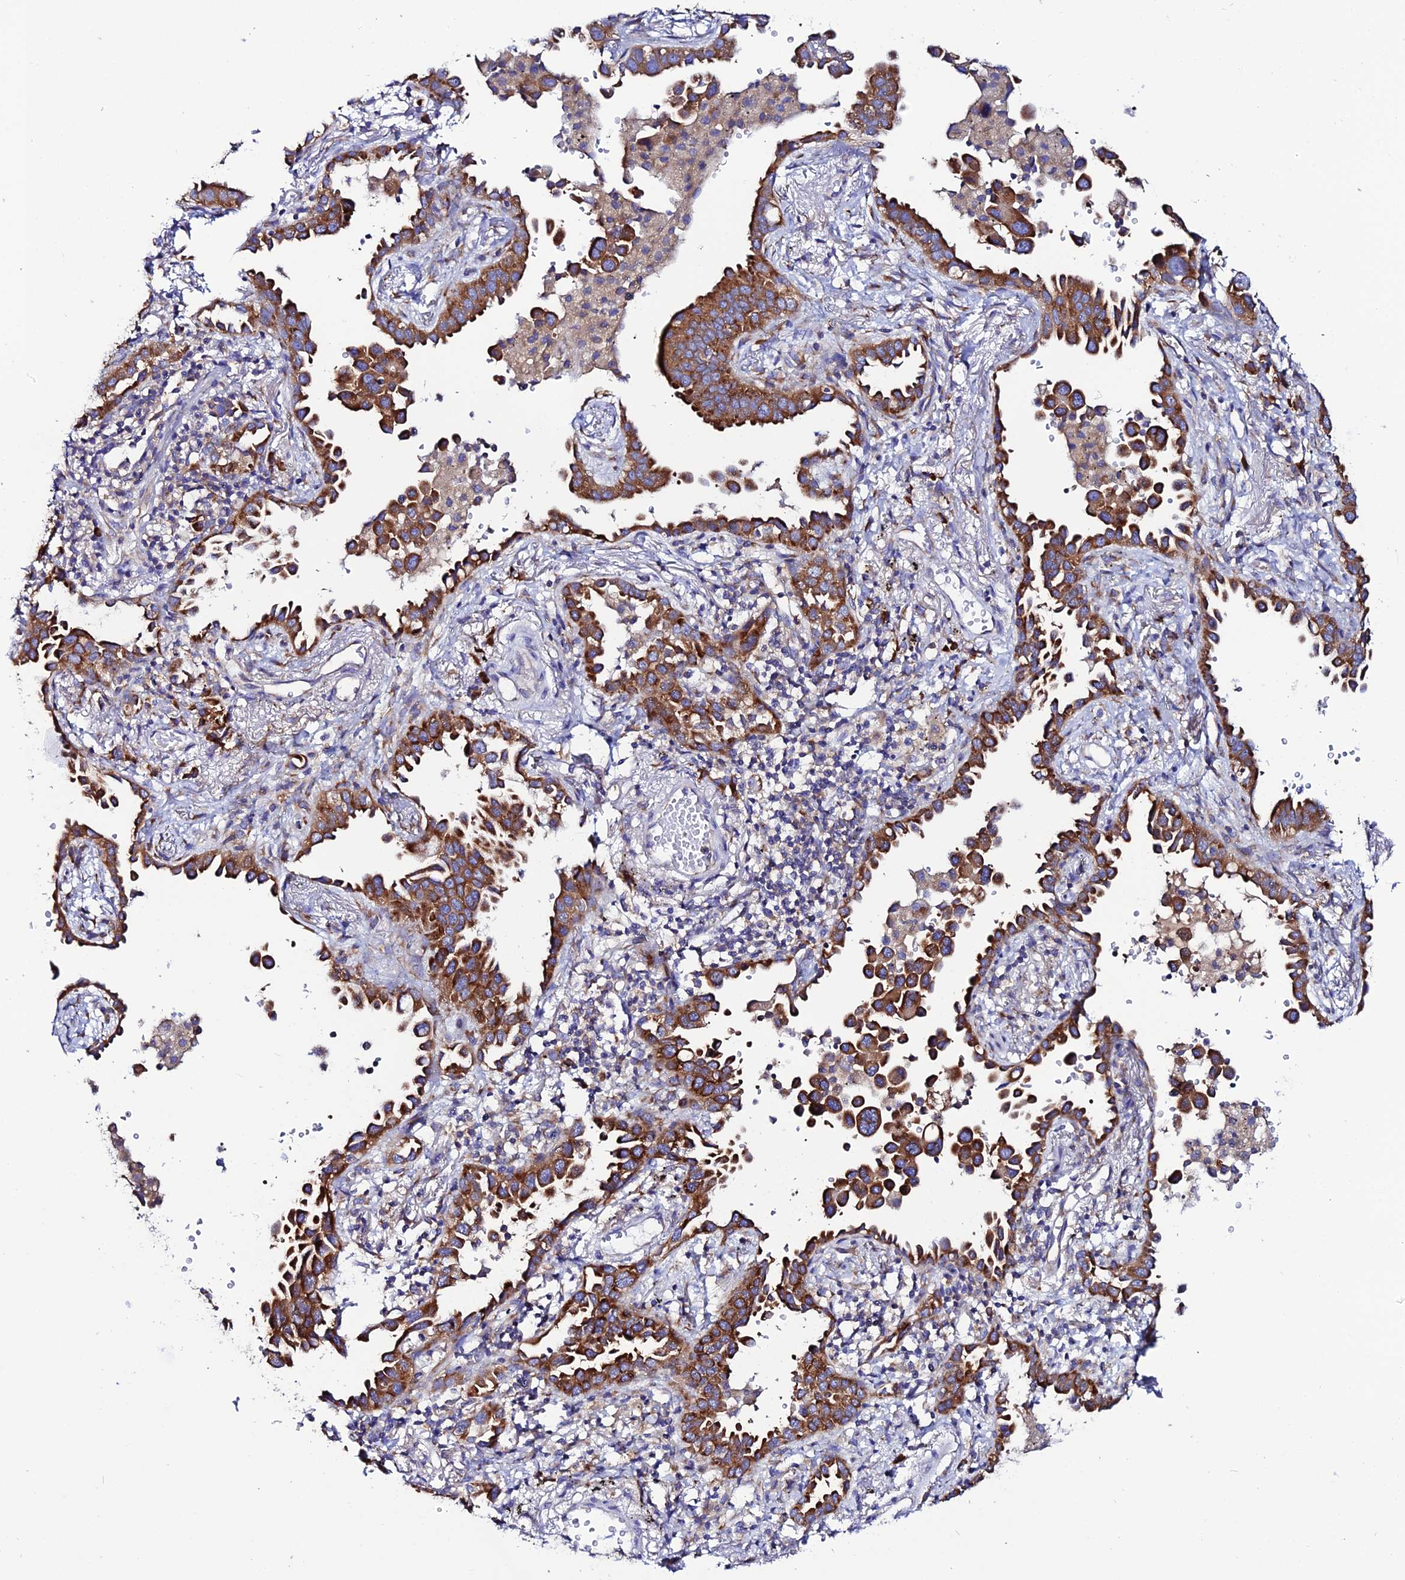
{"staining": {"intensity": "strong", "quantity": ">75%", "location": "cytoplasmic/membranous"}, "tissue": "lung cancer", "cell_type": "Tumor cells", "image_type": "cancer", "snomed": [{"axis": "morphology", "description": "Adenocarcinoma, NOS"}, {"axis": "topography", "description": "Lung"}], "caption": "Immunohistochemical staining of adenocarcinoma (lung) displays strong cytoplasmic/membranous protein expression in about >75% of tumor cells.", "gene": "EEF1G", "patient": {"sex": "male", "age": 67}}